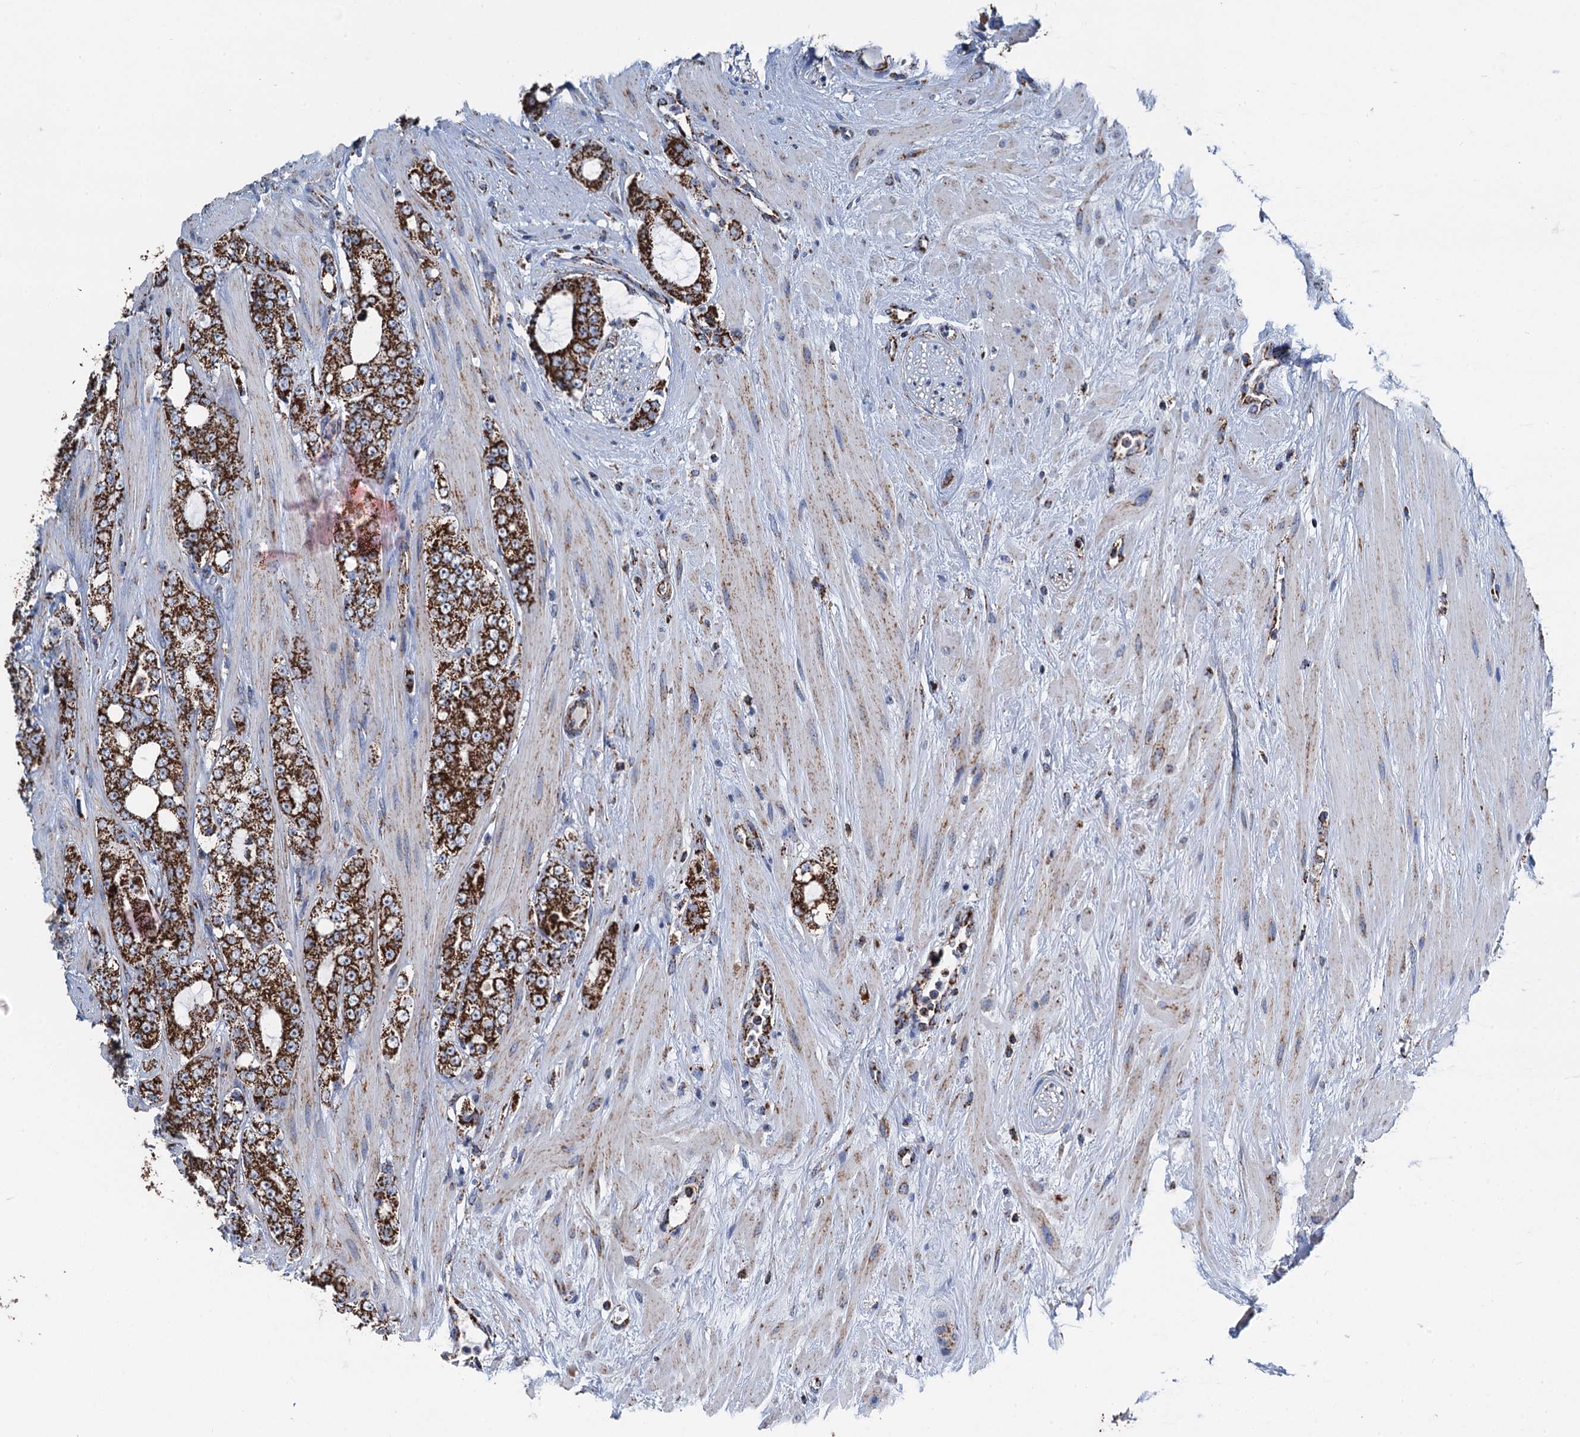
{"staining": {"intensity": "strong", "quantity": ">75%", "location": "cytoplasmic/membranous"}, "tissue": "prostate cancer", "cell_type": "Tumor cells", "image_type": "cancer", "snomed": [{"axis": "morphology", "description": "Adenocarcinoma, High grade"}, {"axis": "topography", "description": "Prostate"}], "caption": "The photomicrograph shows staining of prostate cancer, revealing strong cytoplasmic/membranous protein staining (brown color) within tumor cells.", "gene": "IVD", "patient": {"sex": "male", "age": 64}}